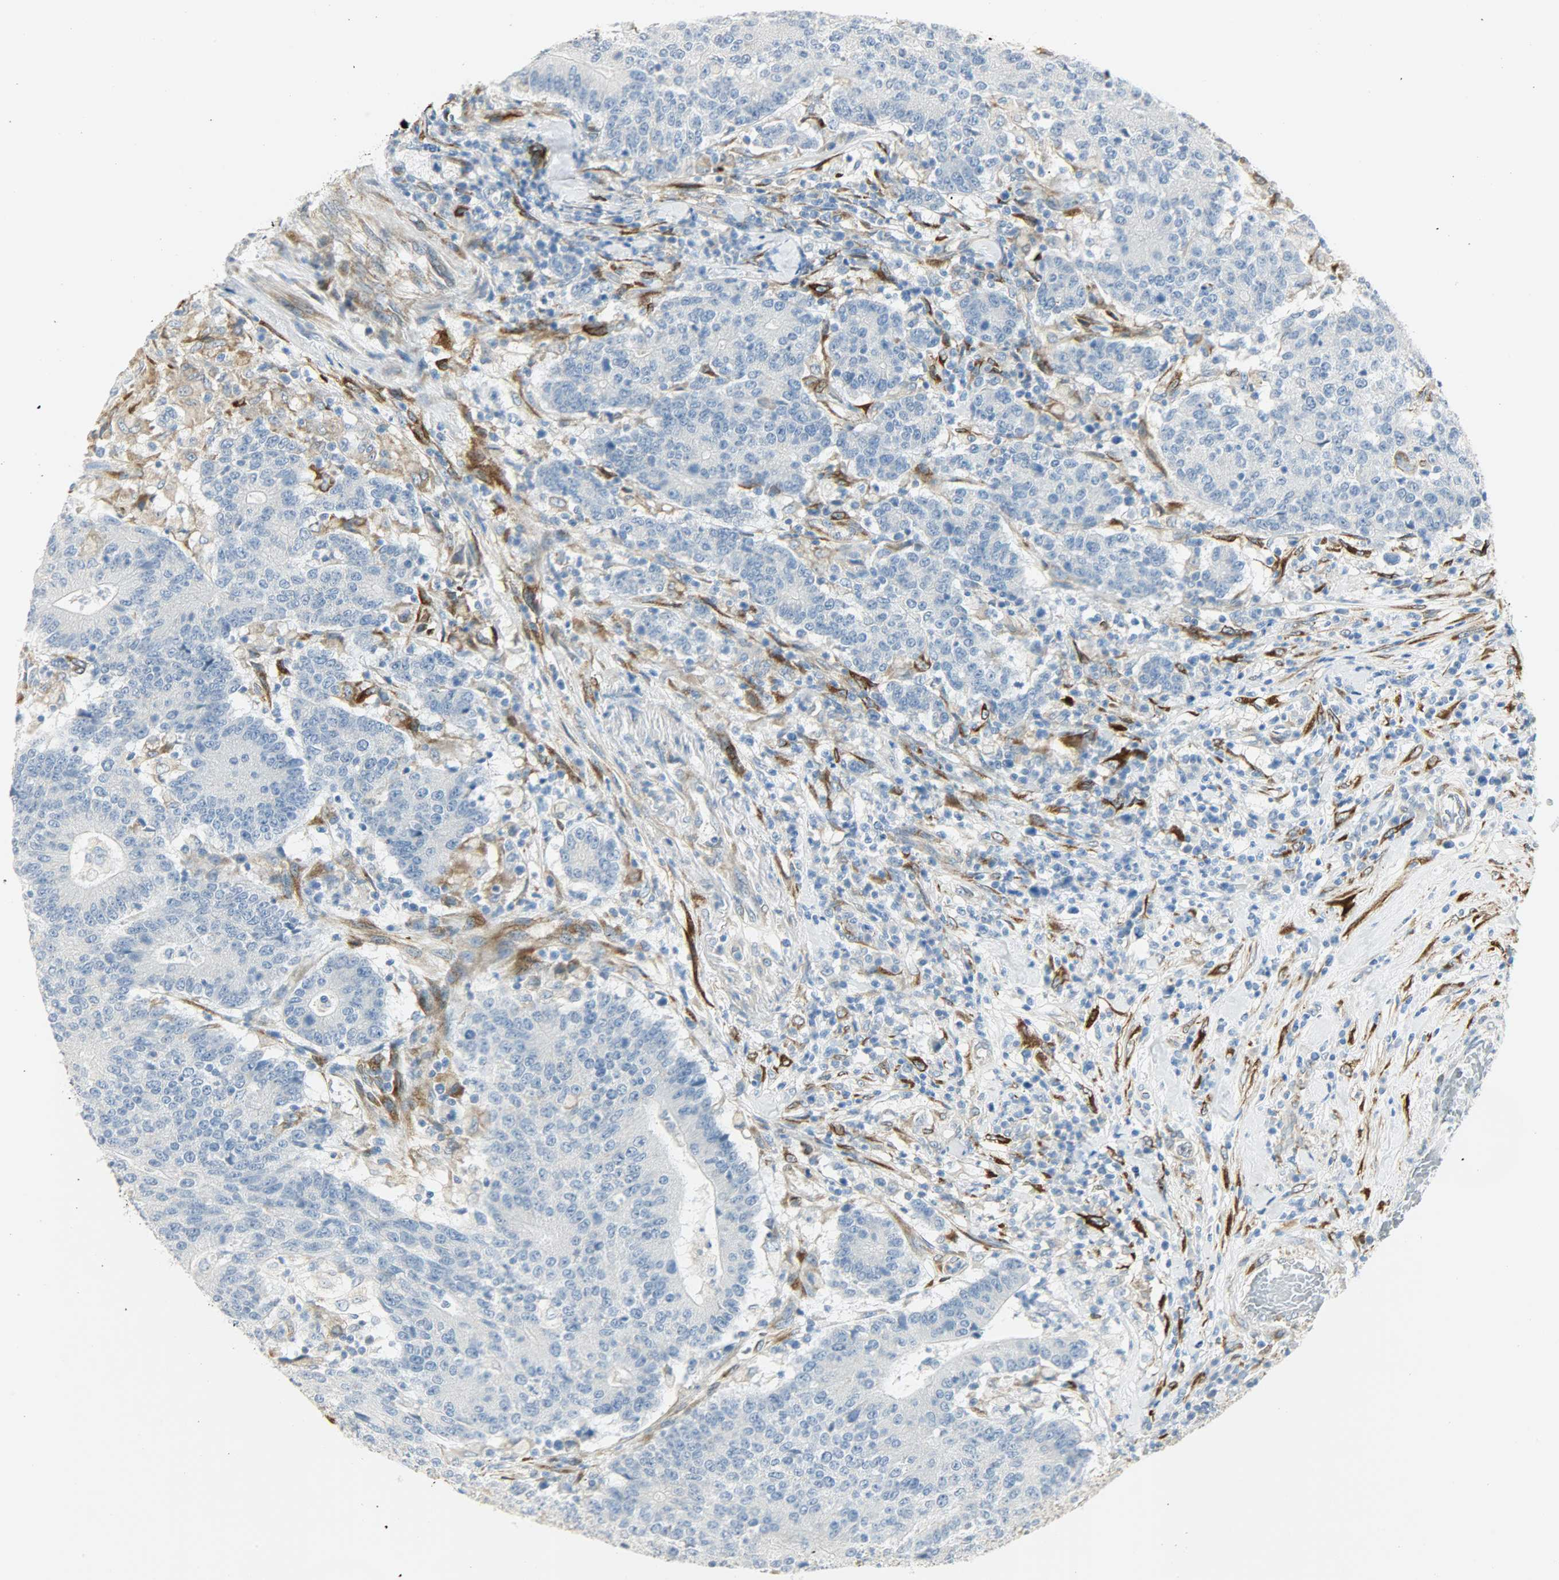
{"staining": {"intensity": "negative", "quantity": "none", "location": "none"}, "tissue": "colorectal cancer", "cell_type": "Tumor cells", "image_type": "cancer", "snomed": [{"axis": "morphology", "description": "Normal tissue, NOS"}, {"axis": "morphology", "description": "Adenocarcinoma, NOS"}, {"axis": "topography", "description": "Colon"}], "caption": "IHC photomicrograph of neoplastic tissue: colorectal cancer (adenocarcinoma) stained with DAB (3,3'-diaminobenzidine) shows no significant protein positivity in tumor cells.", "gene": "PKD2", "patient": {"sex": "female", "age": 75}}